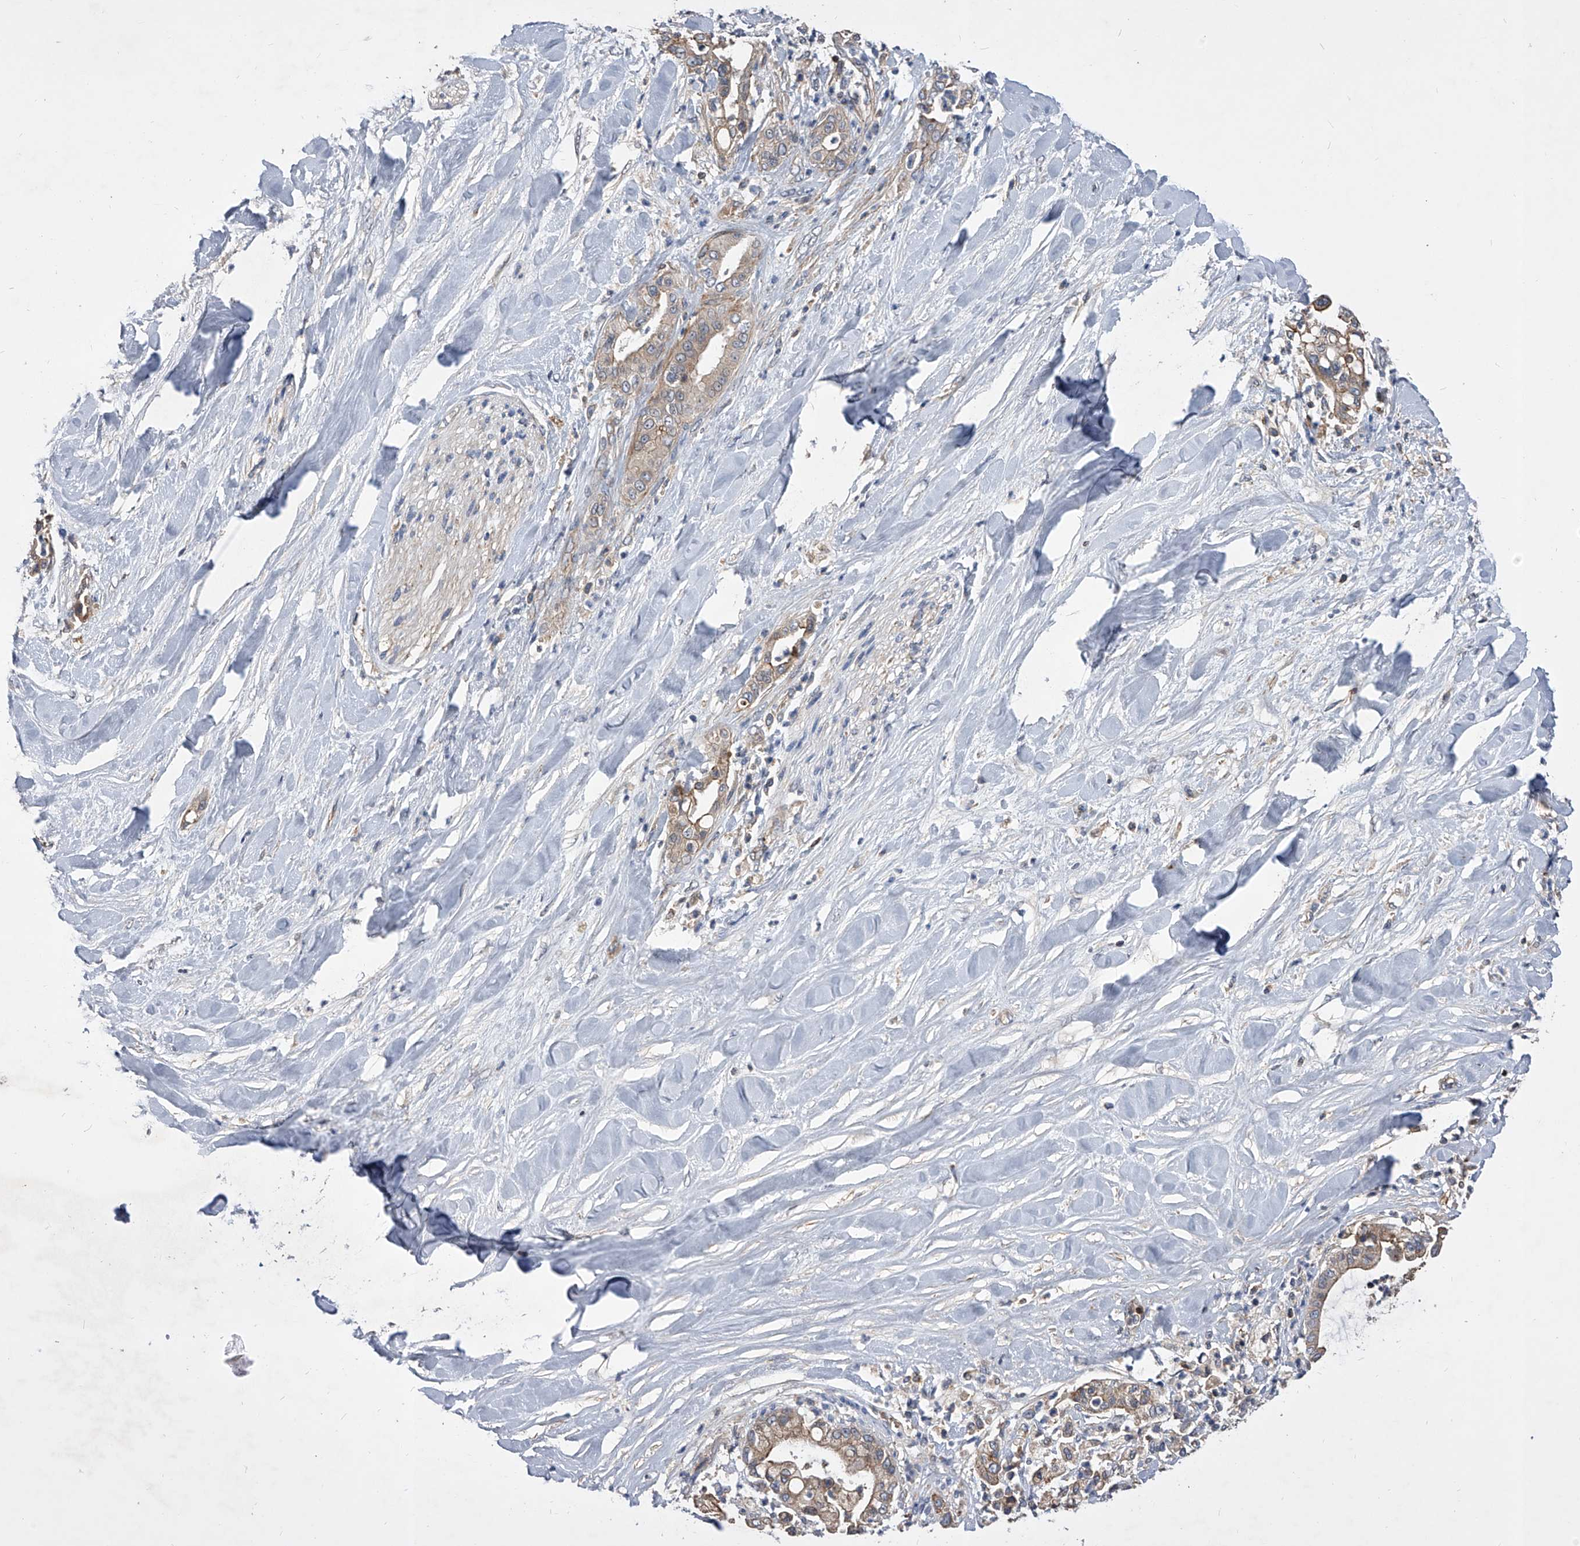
{"staining": {"intensity": "moderate", "quantity": ">75%", "location": "cytoplasmic/membranous"}, "tissue": "liver cancer", "cell_type": "Tumor cells", "image_type": "cancer", "snomed": [{"axis": "morphology", "description": "Cholangiocarcinoma"}, {"axis": "topography", "description": "Liver"}], "caption": "High-power microscopy captured an immunohistochemistry micrograph of liver cancer, revealing moderate cytoplasmic/membranous positivity in about >75% of tumor cells. Nuclei are stained in blue.", "gene": "CUL7", "patient": {"sex": "female", "age": 54}}